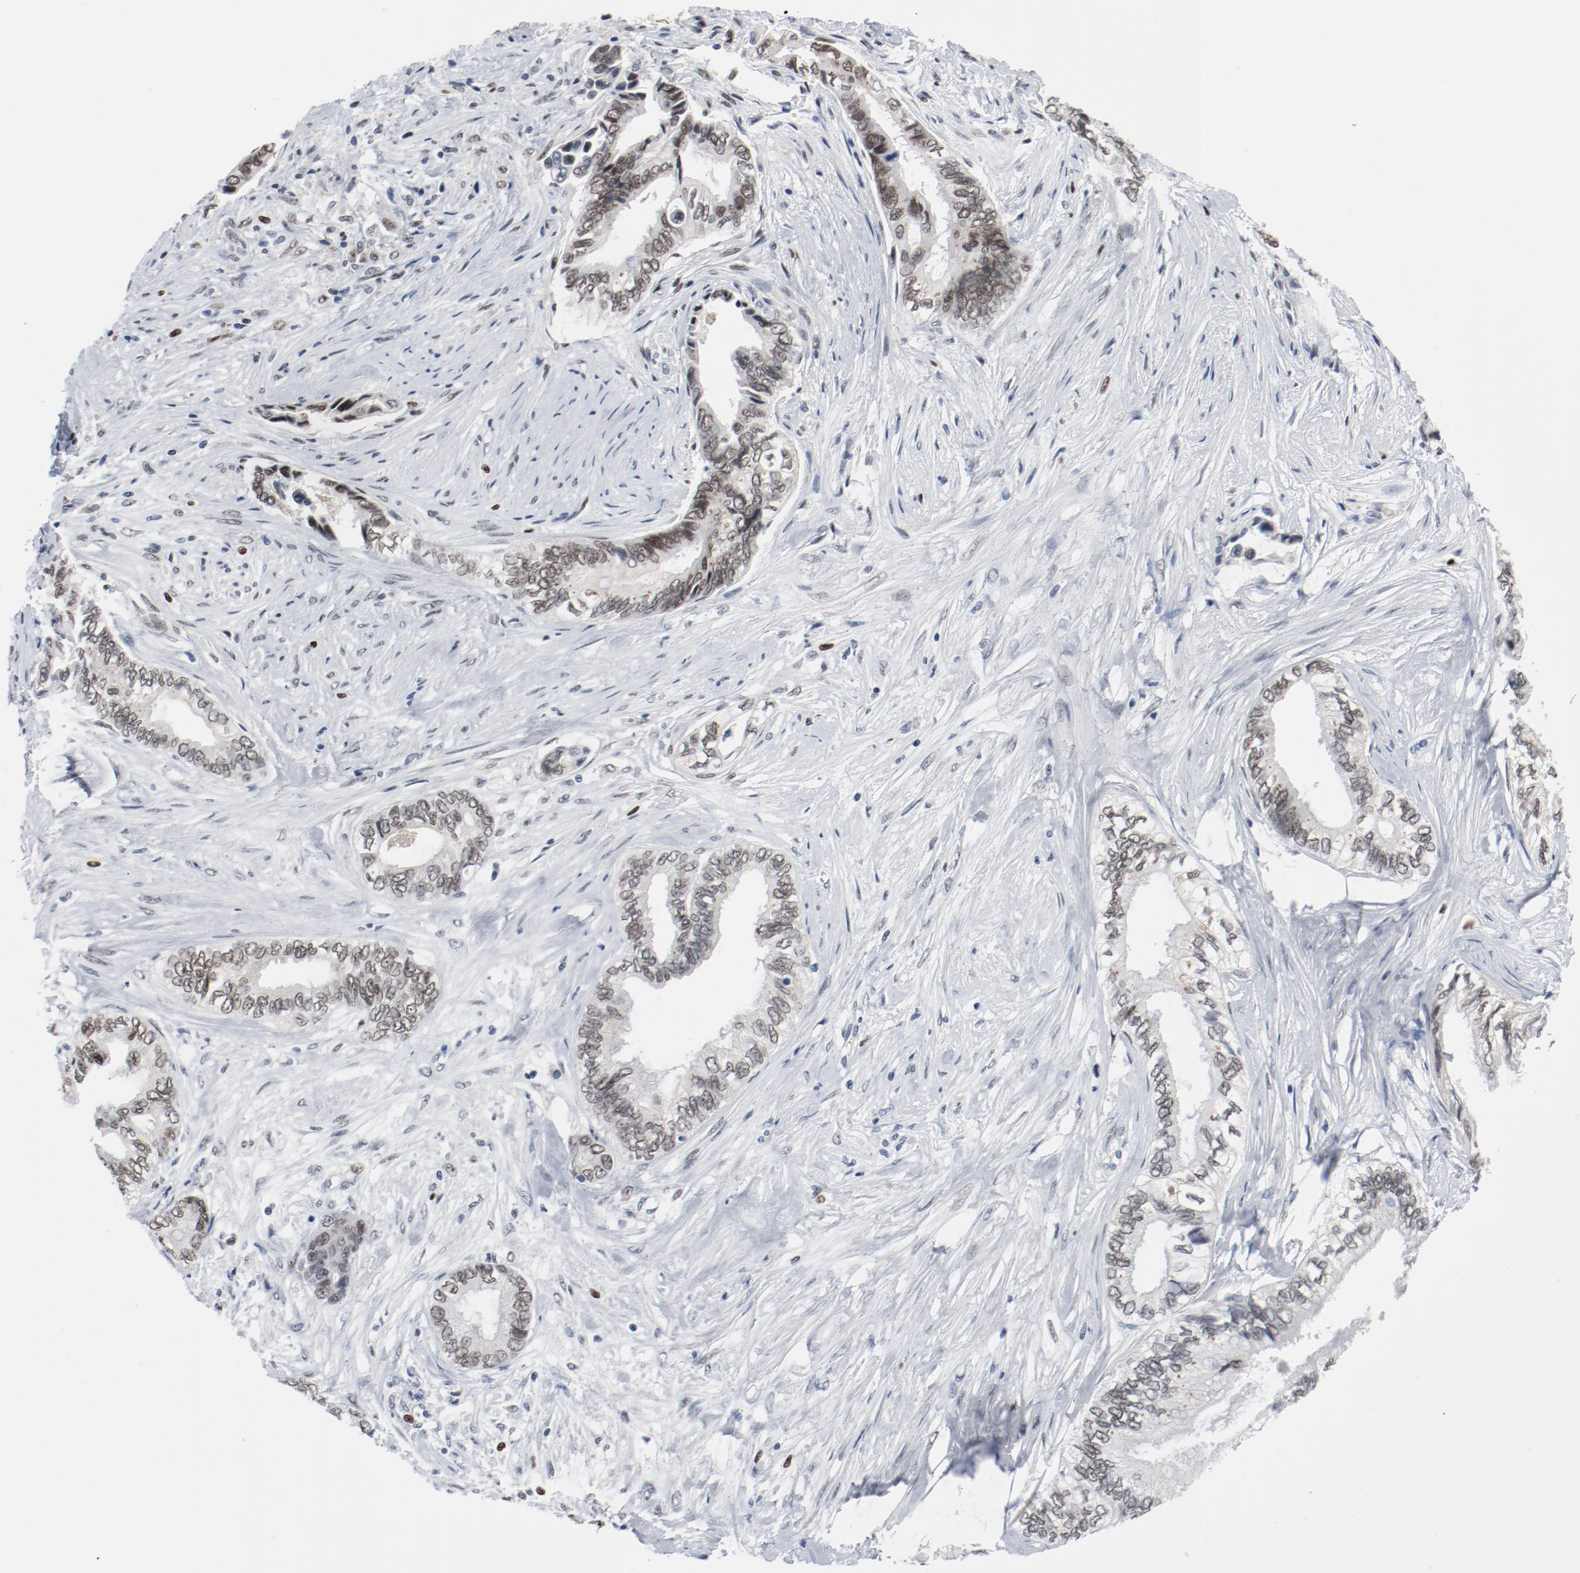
{"staining": {"intensity": "weak", "quantity": ">75%", "location": "nuclear"}, "tissue": "pancreatic cancer", "cell_type": "Tumor cells", "image_type": "cancer", "snomed": [{"axis": "morphology", "description": "Adenocarcinoma, NOS"}, {"axis": "topography", "description": "Pancreas"}], "caption": "This is a micrograph of immunohistochemistry staining of adenocarcinoma (pancreatic), which shows weak expression in the nuclear of tumor cells.", "gene": "FOXP1", "patient": {"sex": "female", "age": 66}}